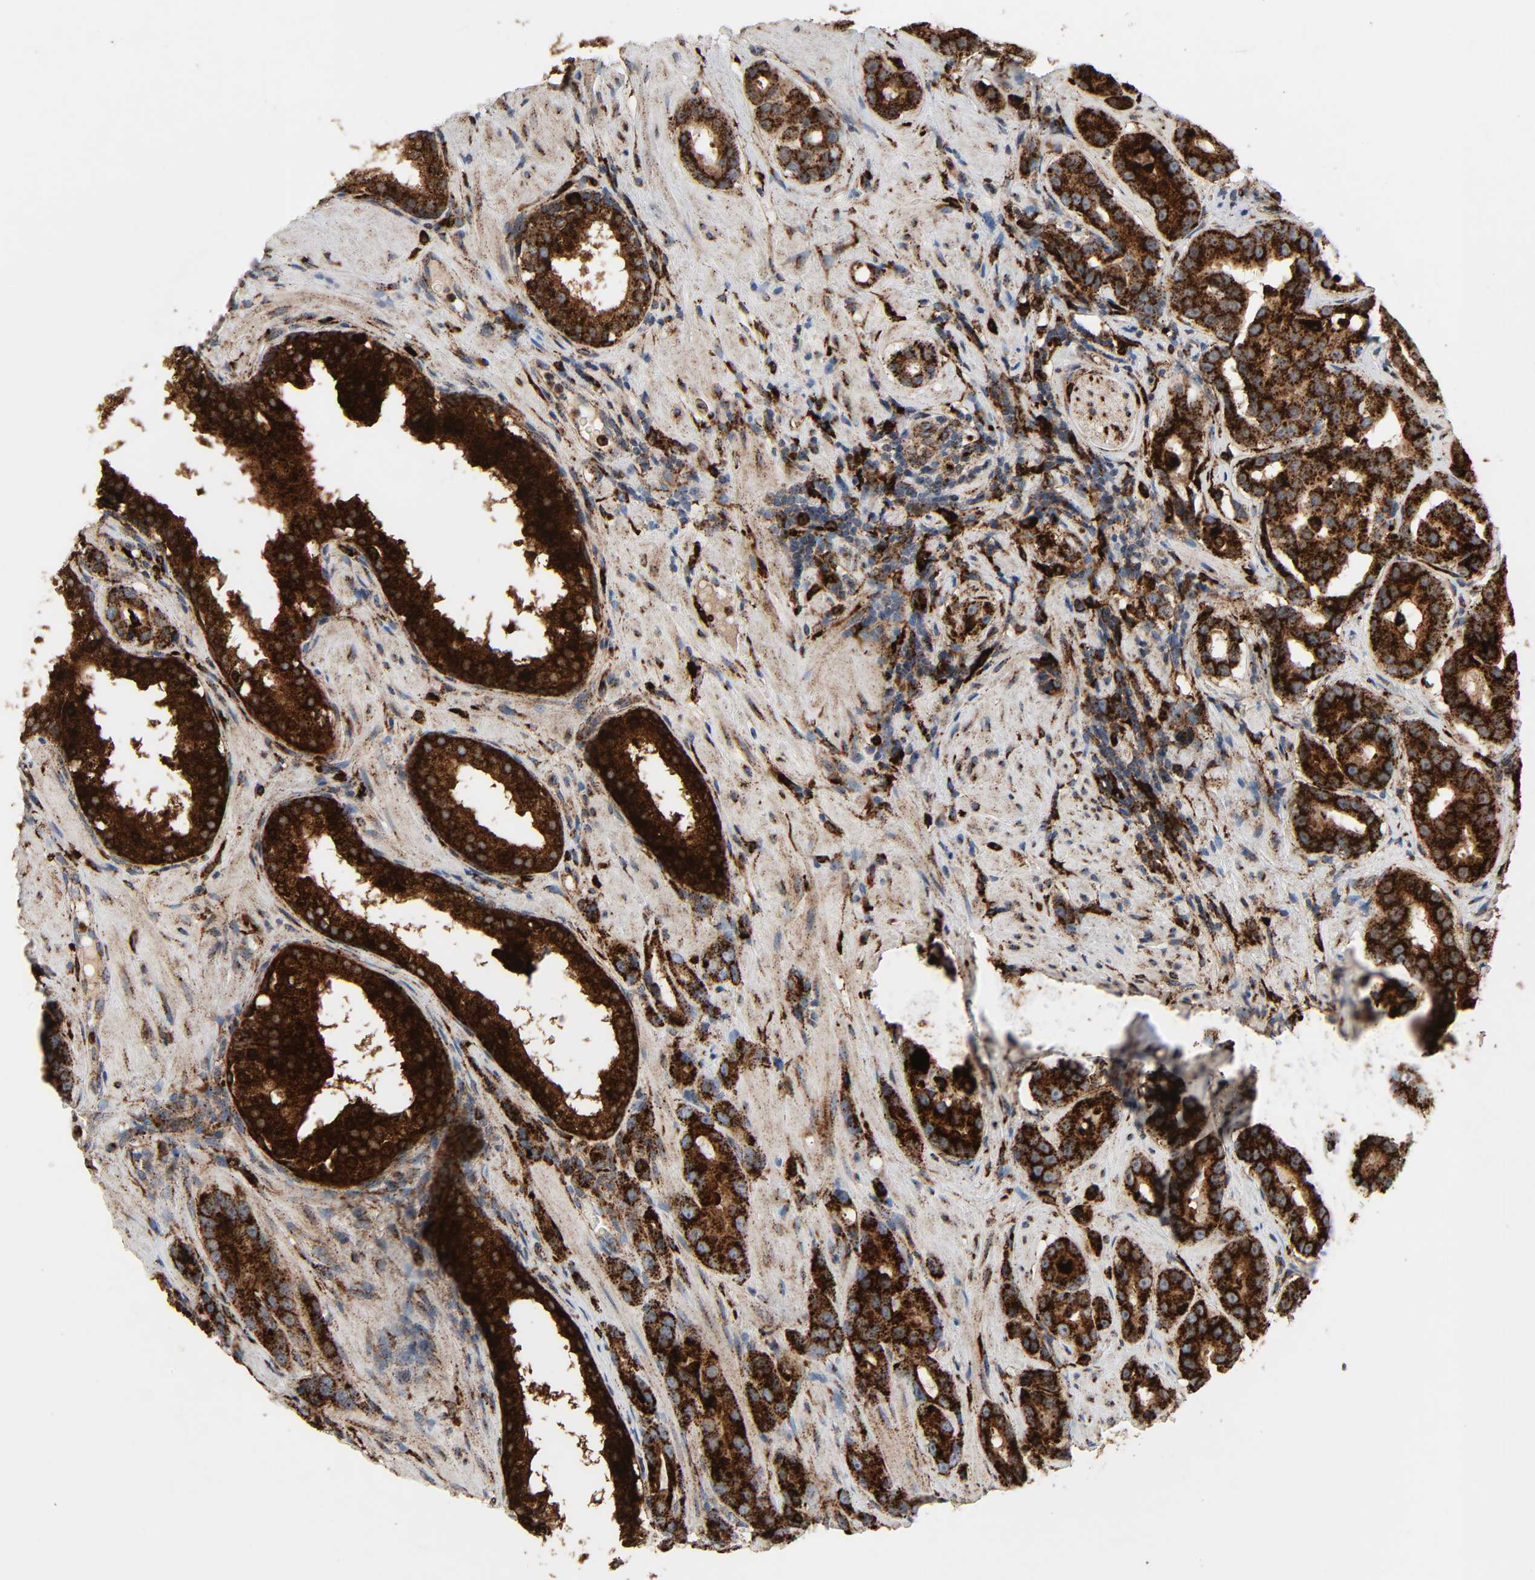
{"staining": {"intensity": "strong", "quantity": ">75%", "location": "cytoplasmic/membranous"}, "tissue": "prostate cancer", "cell_type": "Tumor cells", "image_type": "cancer", "snomed": [{"axis": "morphology", "description": "Adenocarcinoma, Low grade"}, {"axis": "topography", "description": "Prostate"}], "caption": "Immunohistochemistry (IHC) histopathology image of human prostate low-grade adenocarcinoma stained for a protein (brown), which demonstrates high levels of strong cytoplasmic/membranous staining in approximately >75% of tumor cells.", "gene": "PSAP", "patient": {"sex": "male", "age": 59}}